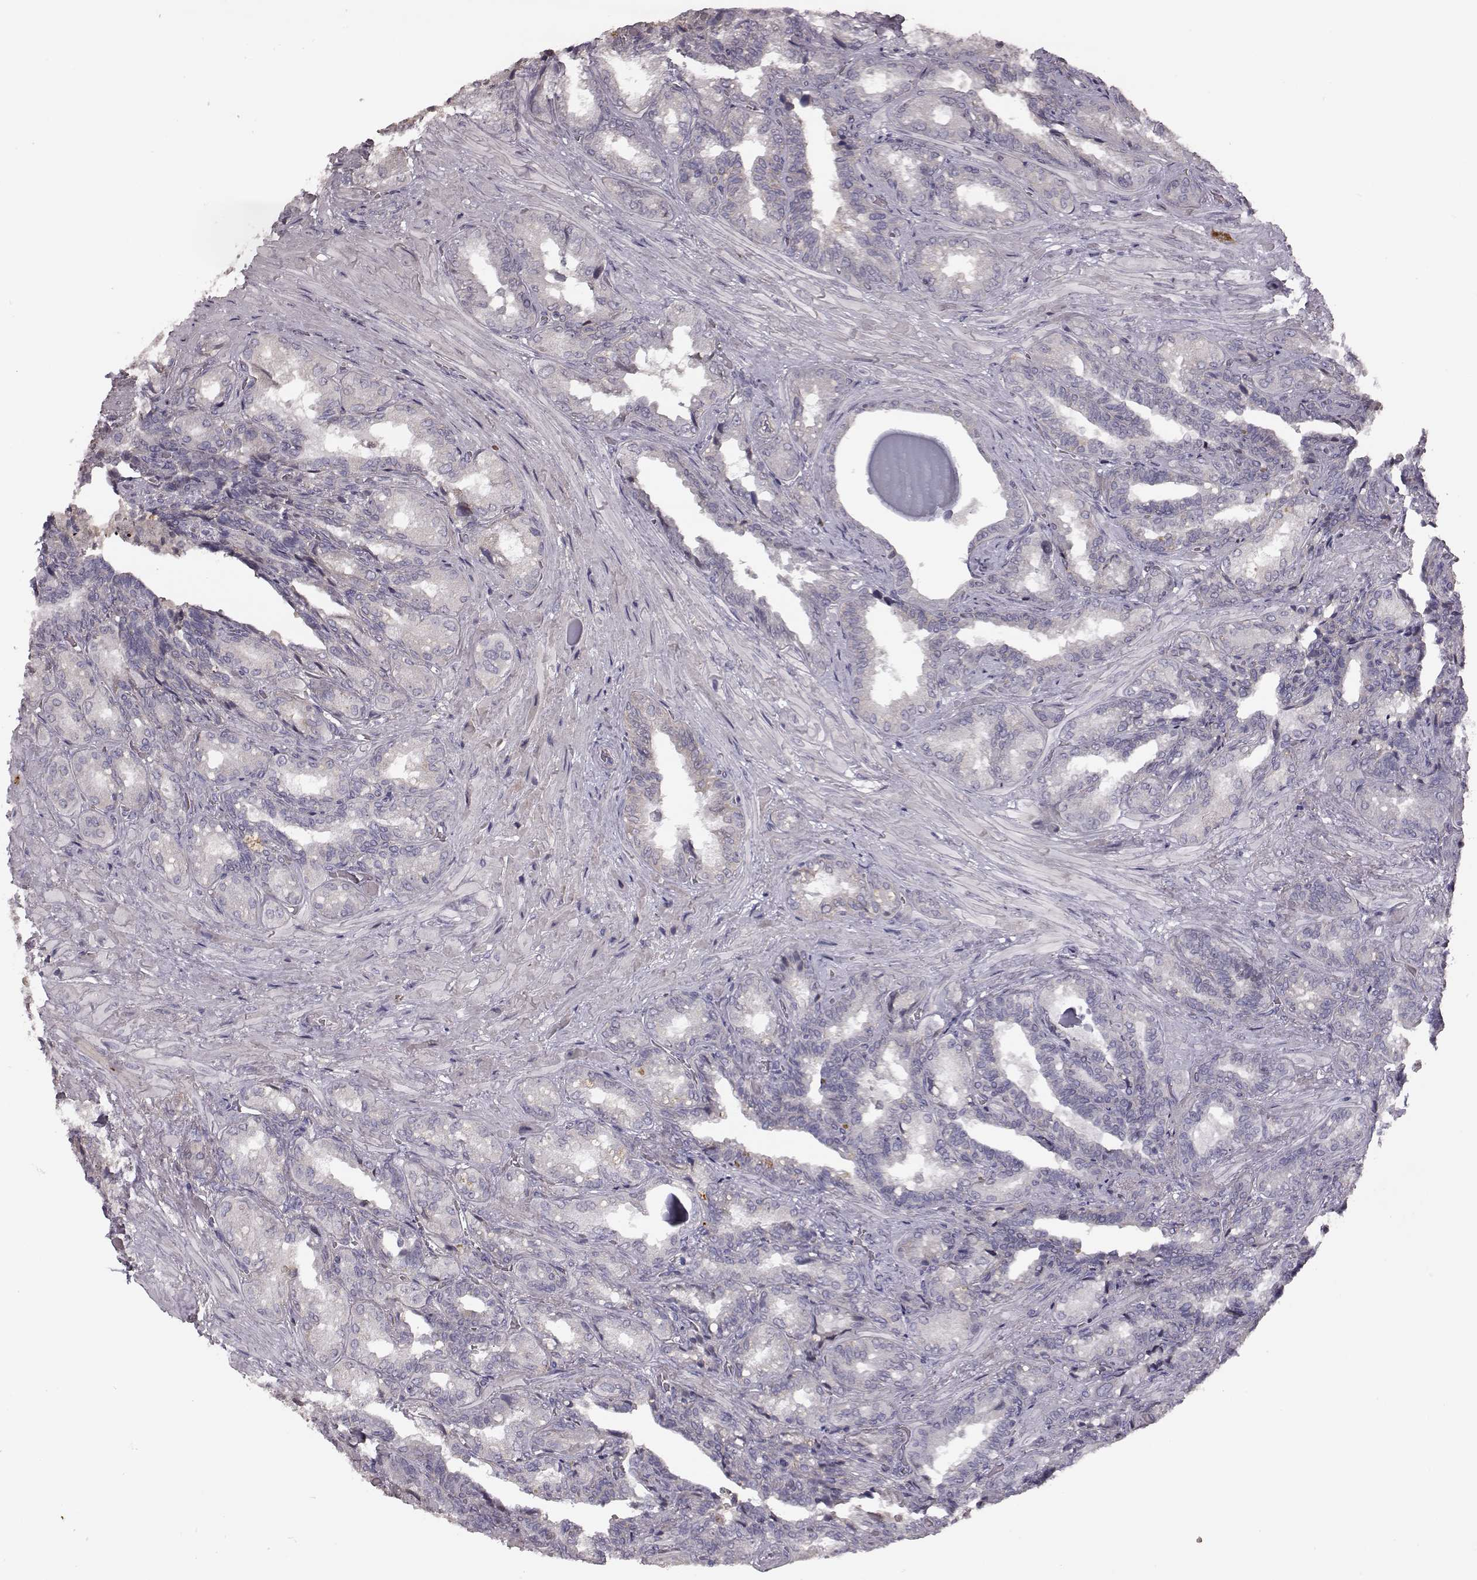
{"staining": {"intensity": "negative", "quantity": "none", "location": "none"}, "tissue": "seminal vesicle", "cell_type": "Glandular cells", "image_type": "normal", "snomed": [{"axis": "morphology", "description": "Normal tissue, NOS"}, {"axis": "topography", "description": "Seminal veicle"}], "caption": "An immunohistochemistry (IHC) histopathology image of benign seminal vesicle is shown. There is no staining in glandular cells of seminal vesicle. (Stains: DAB (3,3'-diaminobenzidine) IHC with hematoxylin counter stain, Microscopy: brightfield microscopy at high magnification).", "gene": "TLX3", "patient": {"sex": "male", "age": 68}}